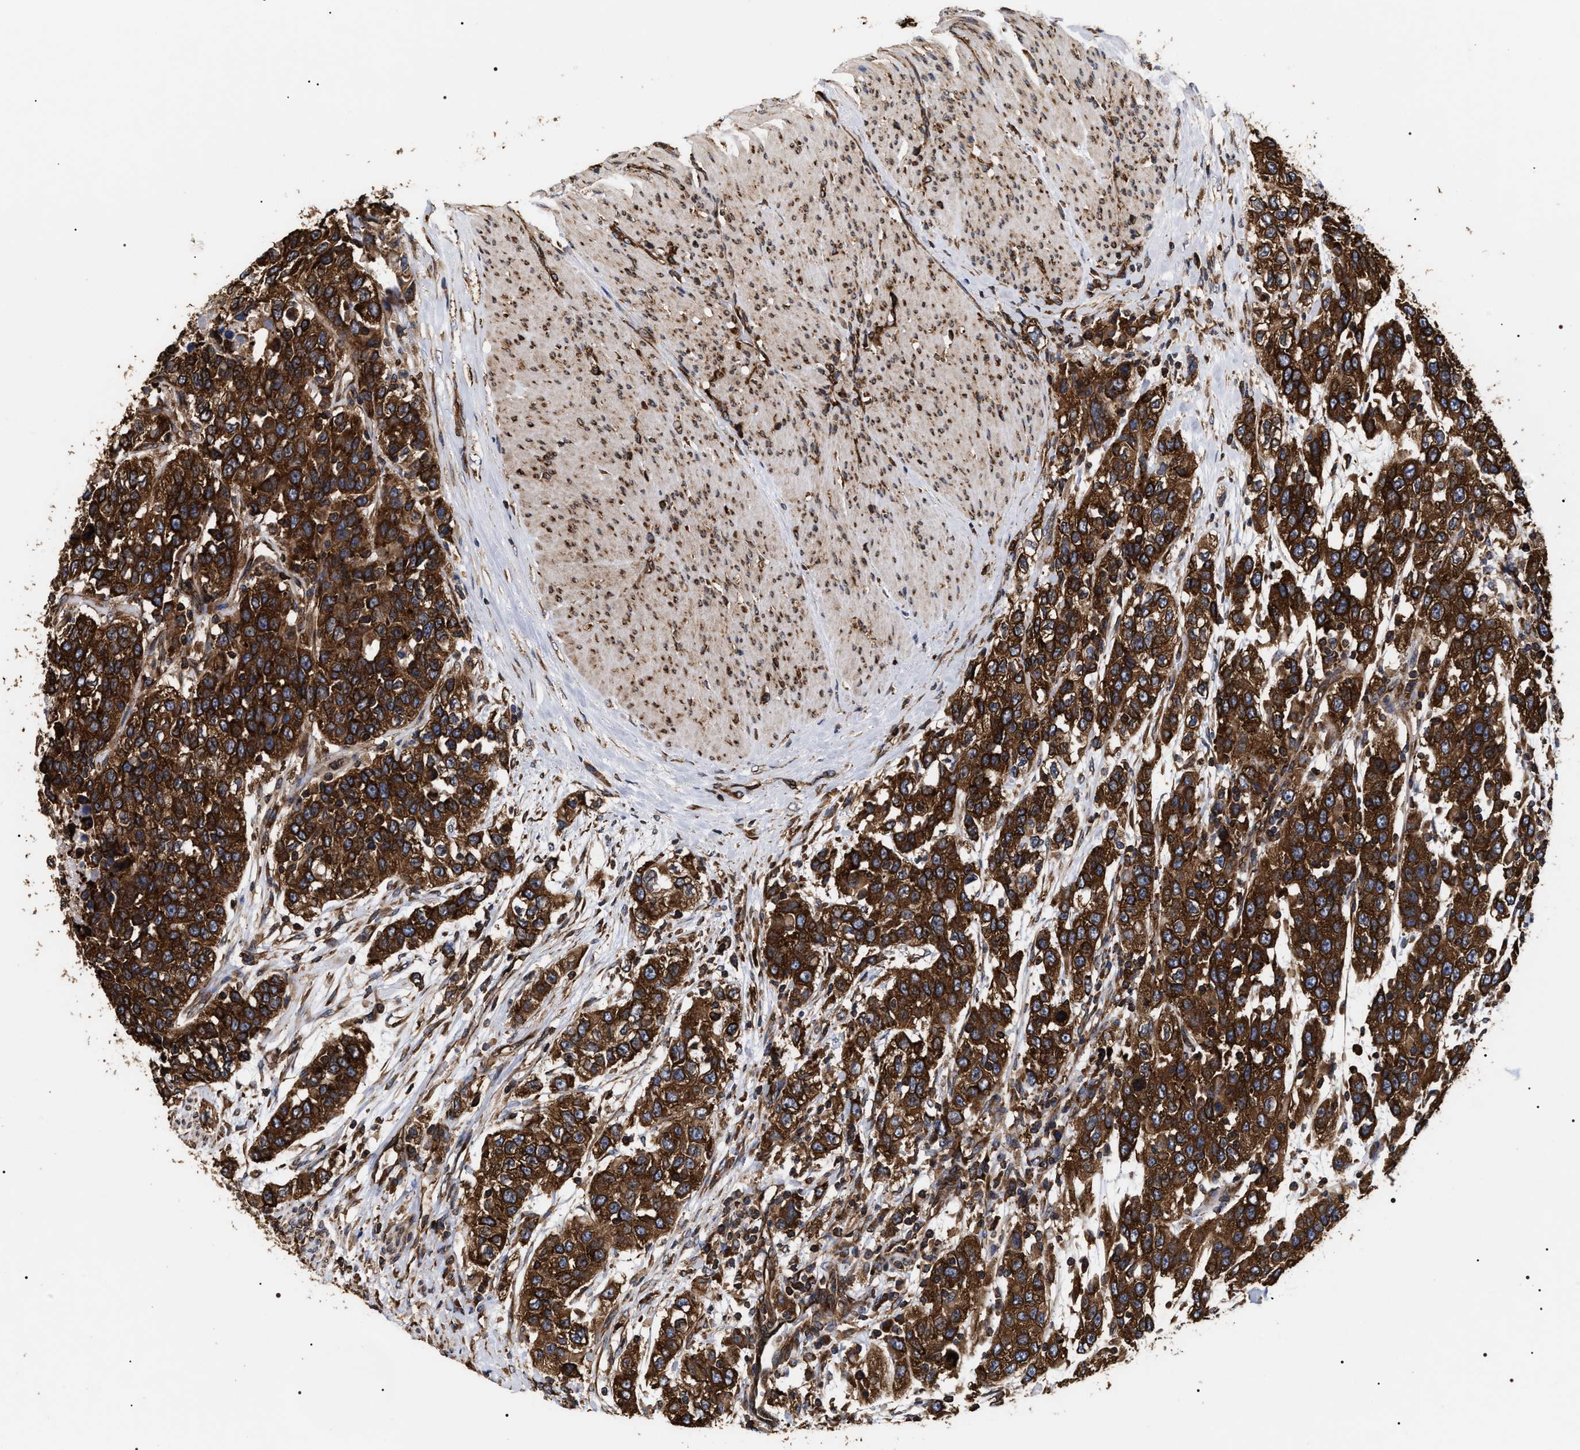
{"staining": {"intensity": "strong", "quantity": ">75%", "location": "cytoplasmic/membranous"}, "tissue": "urothelial cancer", "cell_type": "Tumor cells", "image_type": "cancer", "snomed": [{"axis": "morphology", "description": "Urothelial carcinoma, High grade"}, {"axis": "topography", "description": "Urinary bladder"}], "caption": "Immunohistochemical staining of human urothelial cancer reveals high levels of strong cytoplasmic/membranous protein expression in about >75% of tumor cells. (Stains: DAB (3,3'-diaminobenzidine) in brown, nuclei in blue, Microscopy: brightfield microscopy at high magnification).", "gene": "SERBP1", "patient": {"sex": "female", "age": 80}}